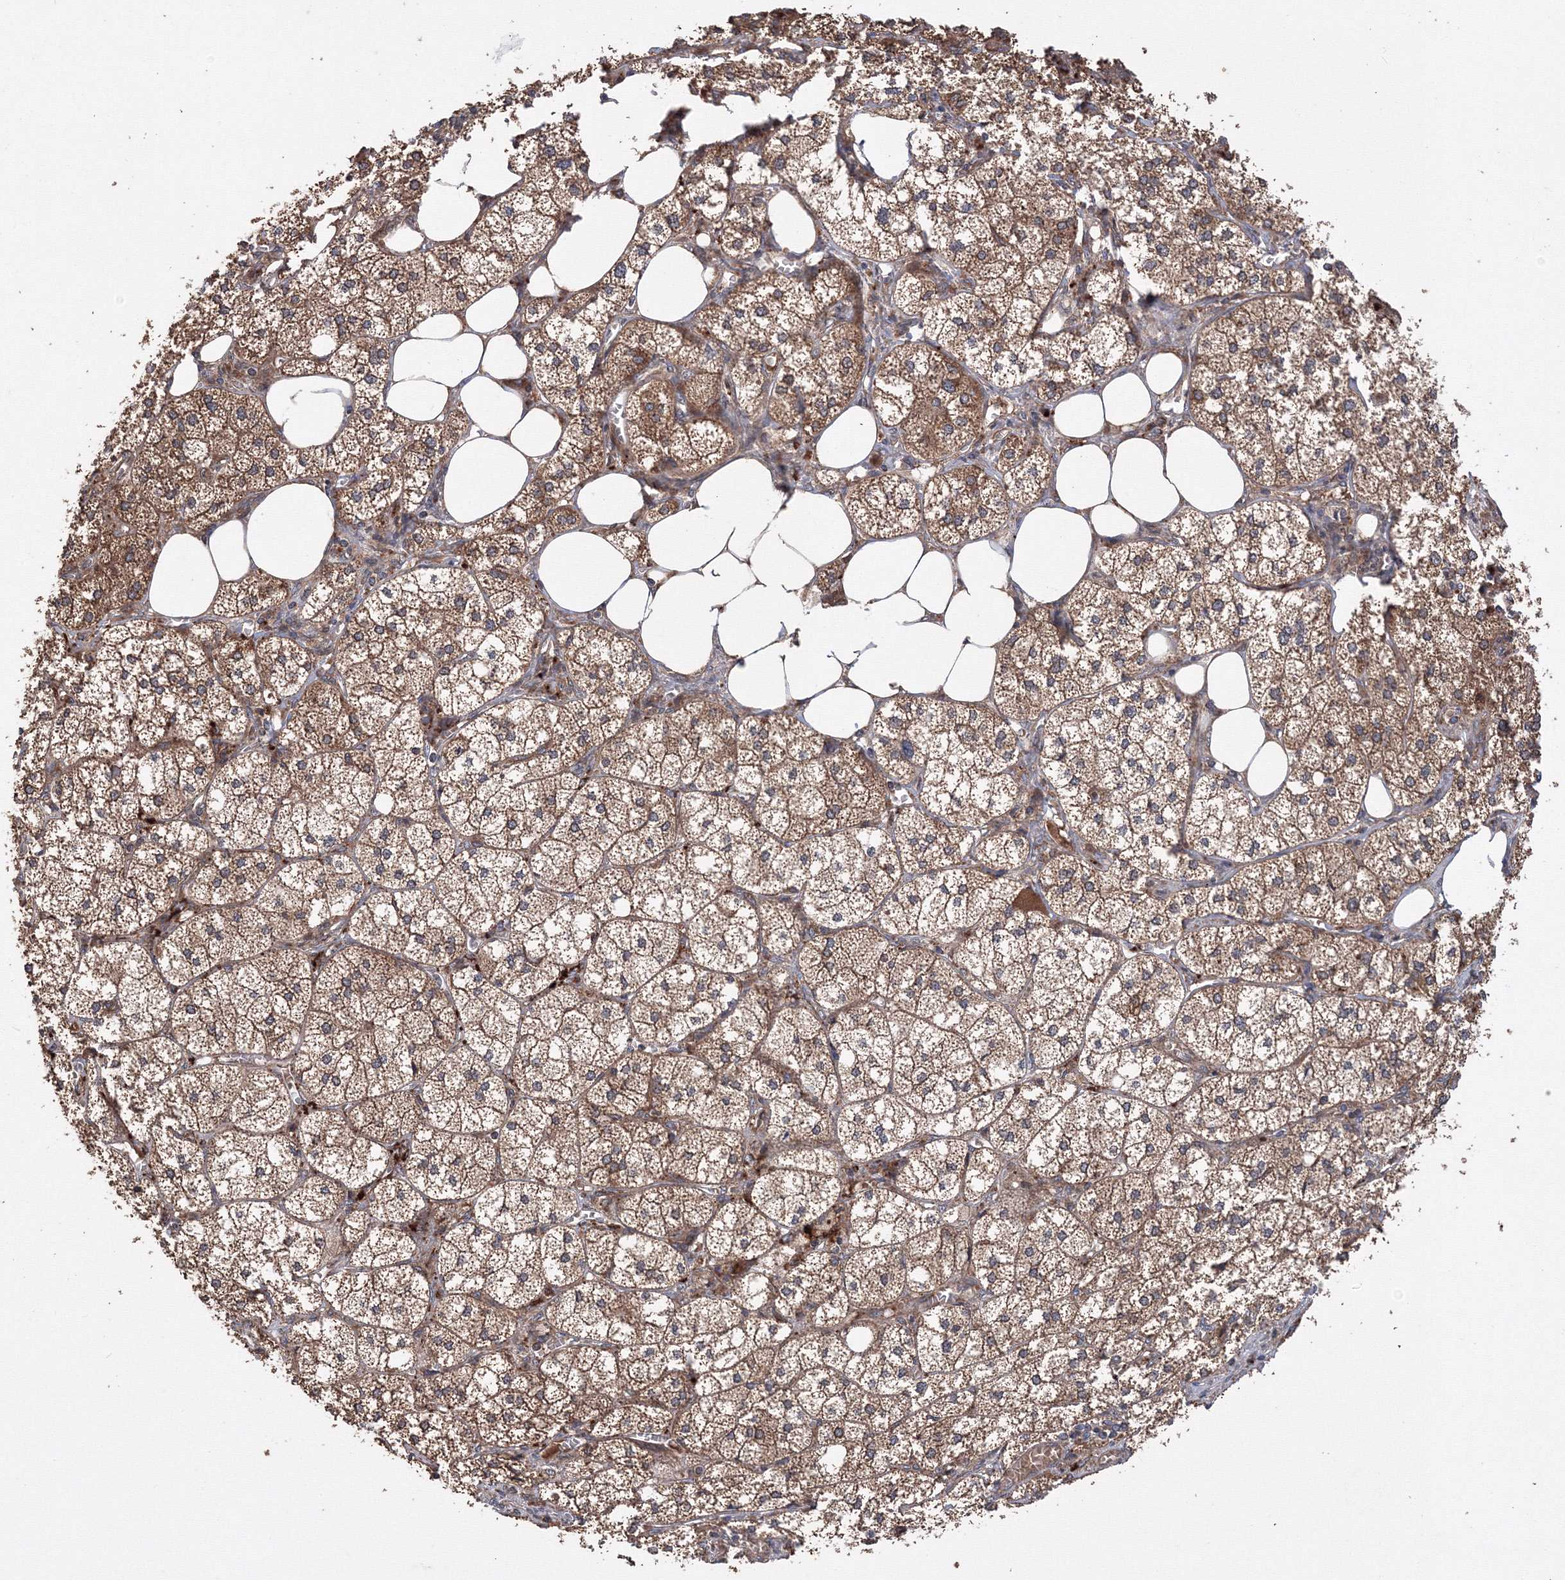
{"staining": {"intensity": "strong", "quantity": "25%-75%", "location": "cytoplasmic/membranous"}, "tissue": "adrenal gland", "cell_type": "Glandular cells", "image_type": "normal", "snomed": [{"axis": "morphology", "description": "Normal tissue, NOS"}, {"axis": "topography", "description": "Adrenal gland"}], "caption": "Immunohistochemistry (IHC) image of benign adrenal gland: adrenal gland stained using immunohistochemistry displays high levels of strong protein expression localized specifically in the cytoplasmic/membranous of glandular cells, appearing as a cytoplasmic/membranous brown color.", "gene": "ATG3", "patient": {"sex": "female", "age": 61}}